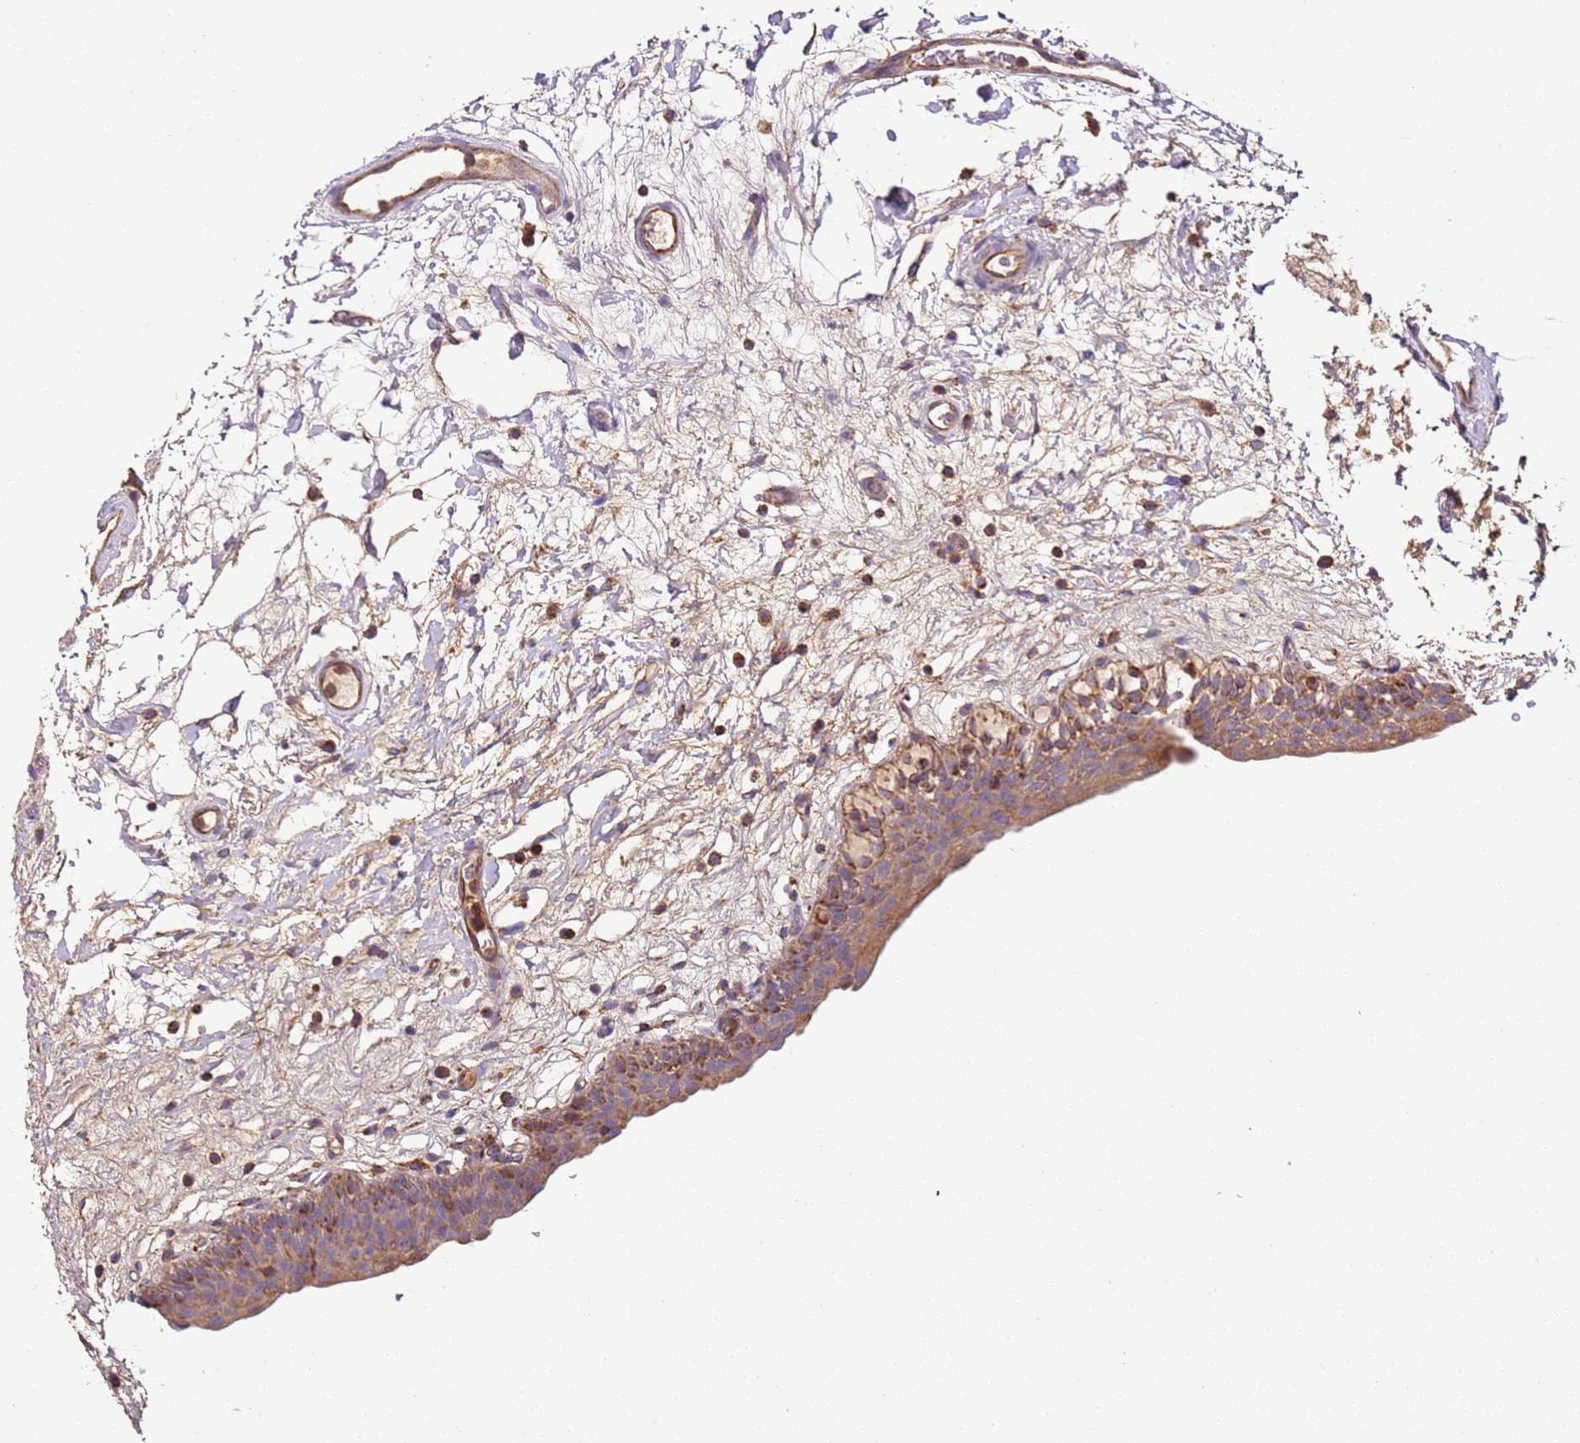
{"staining": {"intensity": "moderate", "quantity": "25%-75%", "location": "cytoplasmic/membranous"}, "tissue": "urinary bladder", "cell_type": "Urothelial cells", "image_type": "normal", "snomed": [{"axis": "morphology", "description": "Normal tissue, NOS"}, {"axis": "topography", "description": "Urinary bladder"}], "caption": "A brown stain labels moderate cytoplasmic/membranous positivity of a protein in urothelial cells of normal human urinary bladder. (brown staining indicates protein expression, while blue staining denotes nuclei).", "gene": "RMND5A", "patient": {"sex": "male", "age": 83}}